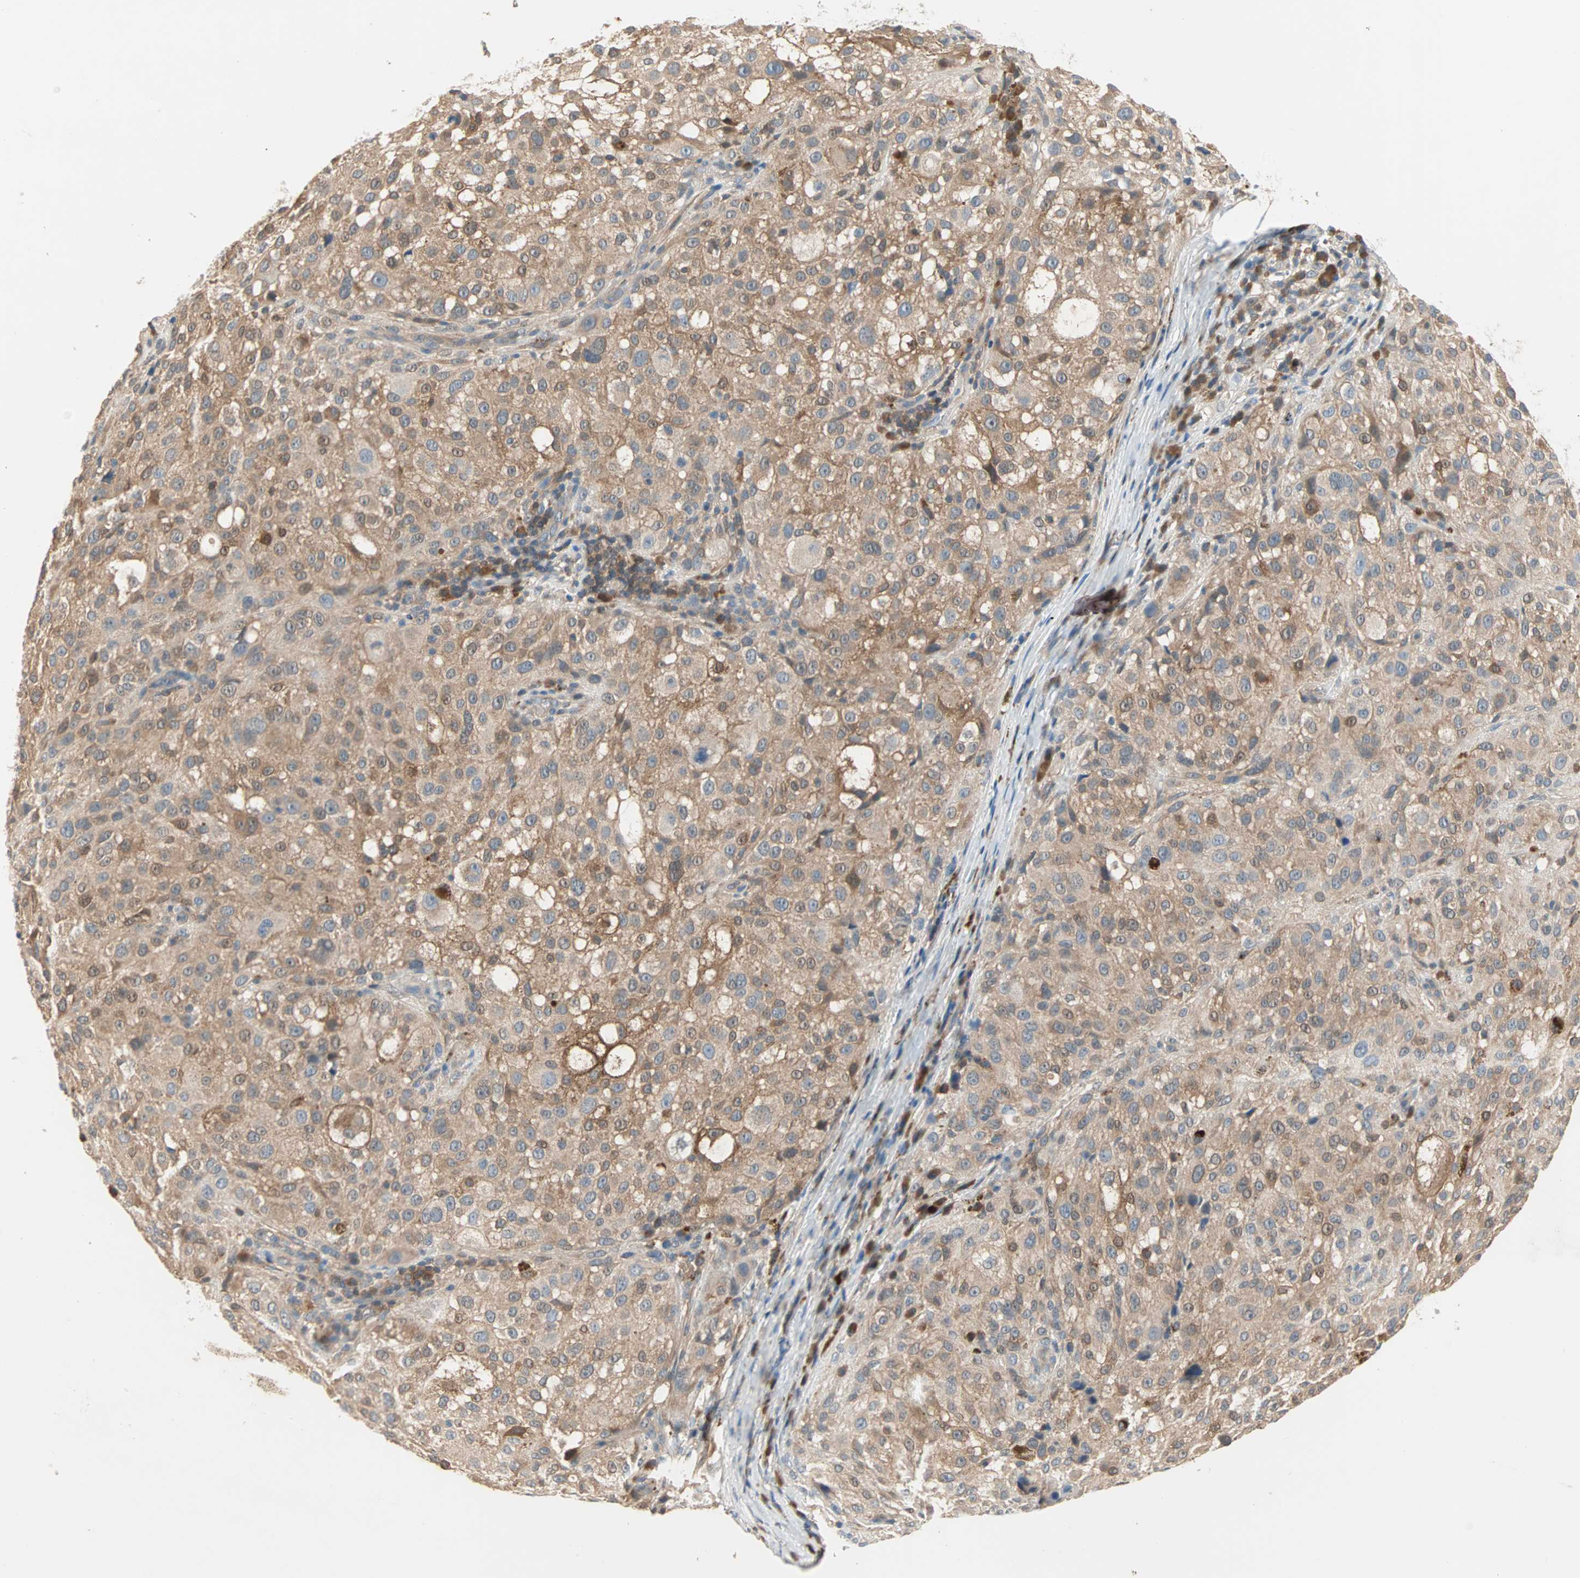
{"staining": {"intensity": "moderate", "quantity": ">75%", "location": "cytoplasmic/membranous"}, "tissue": "melanoma", "cell_type": "Tumor cells", "image_type": "cancer", "snomed": [{"axis": "morphology", "description": "Necrosis, NOS"}, {"axis": "morphology", "description": "Malignant melanoma, NOS"}, {"axis": "topography", "description": "Skin"}], "caption": "Immunohistochemical staining of melanoma exhibits medium levels of moderate cytoplasmic/membranous protein staining in about >75% of tumor cells.", "gene": "MPI", "patient": {"sex": "female", "age": 87}}